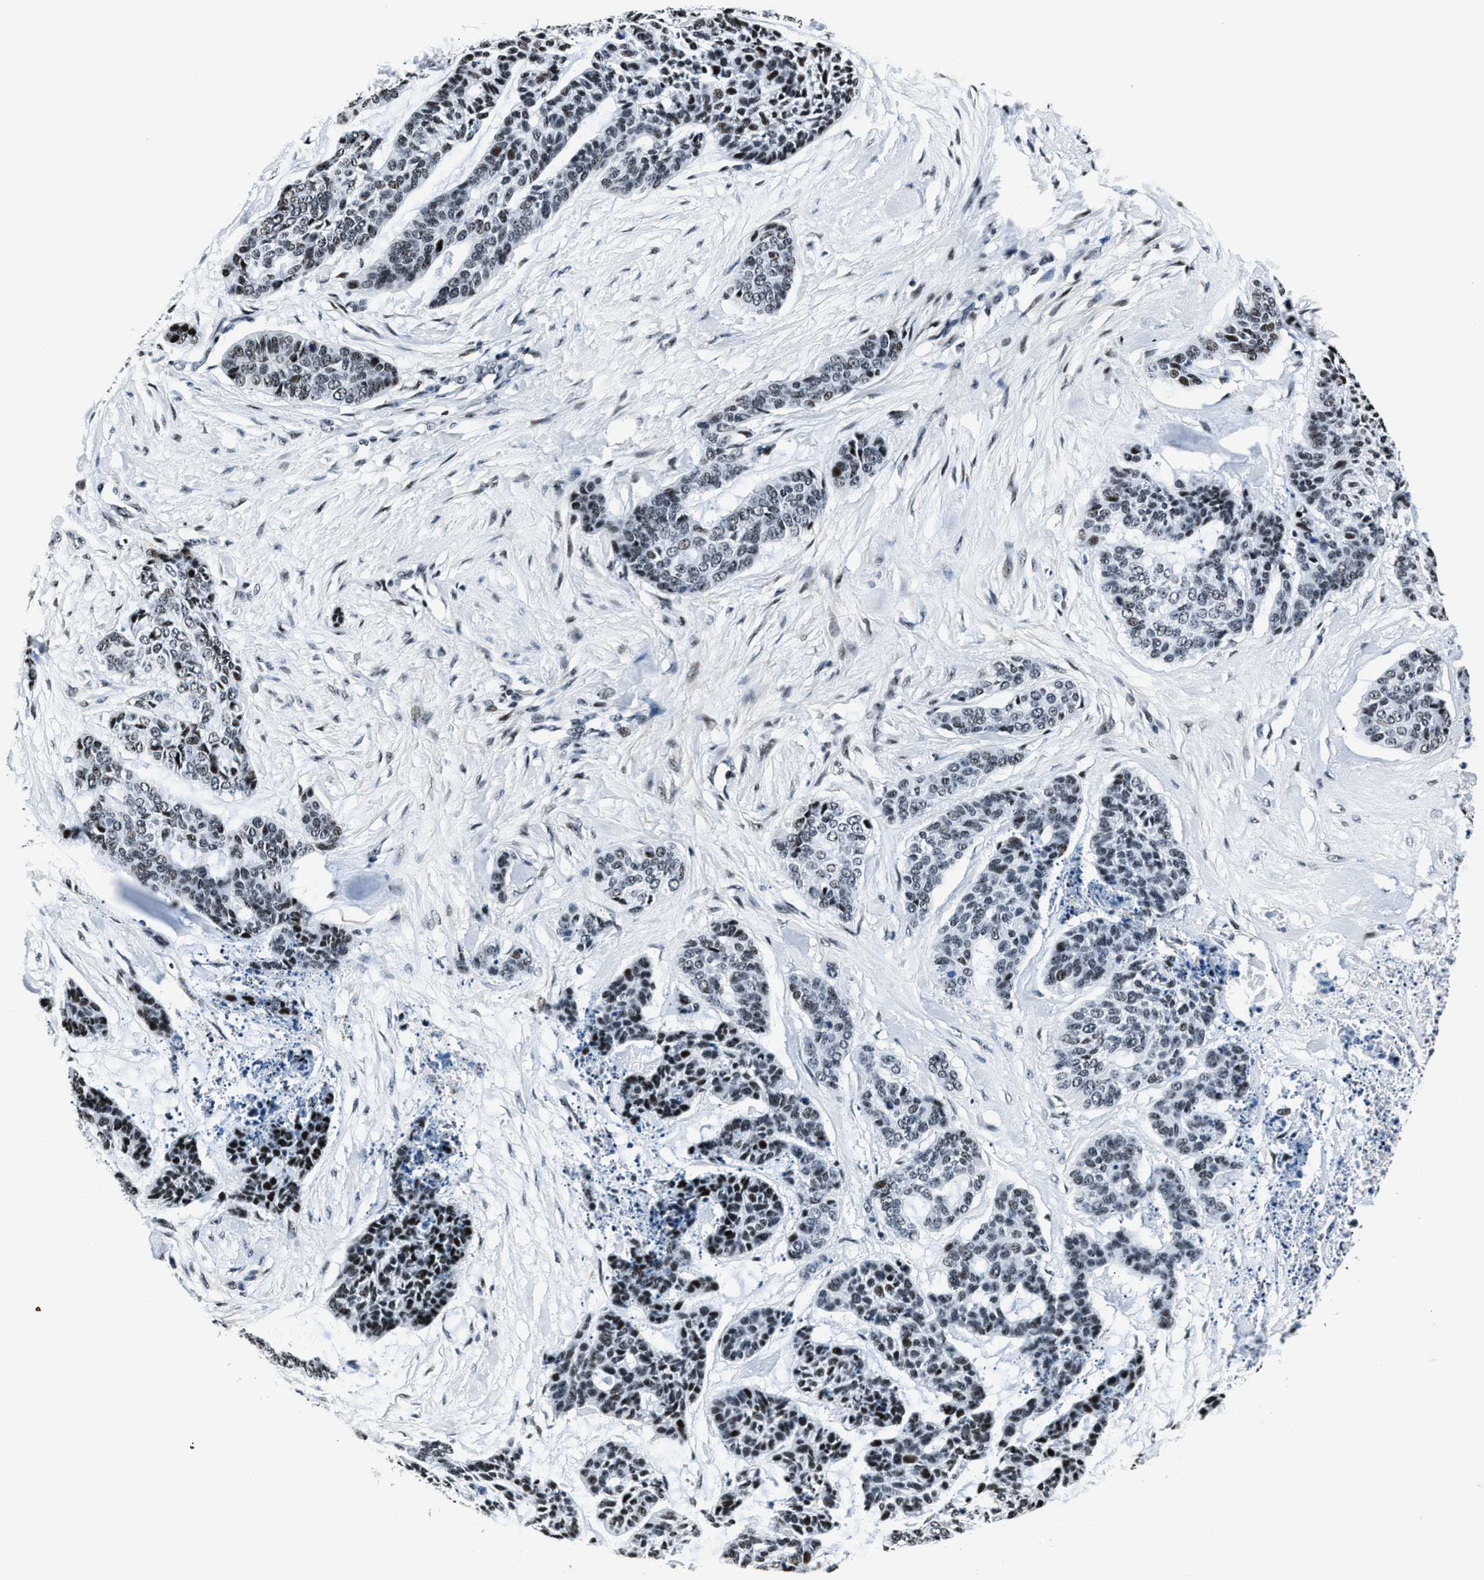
{"staining": {"intensity": "weak", "quantity": "25%-75%", "location": "nuclear"}, "tissue": "skin cancer", "cell_type": "Tumor cells", "image_type": "cancer", "snomed": [{"axis": "morphology", "description": "Basal cell carcinoma"}, {"axis": "topography", "description": "Skin"}], "caption": "Immunohistochemical staining of skin cancer exhibits weak nuclear protein staining in about 25%-75% of tumor cells.", "gene": "PPIE", "patient": {"sex": "female", "age": 64}}